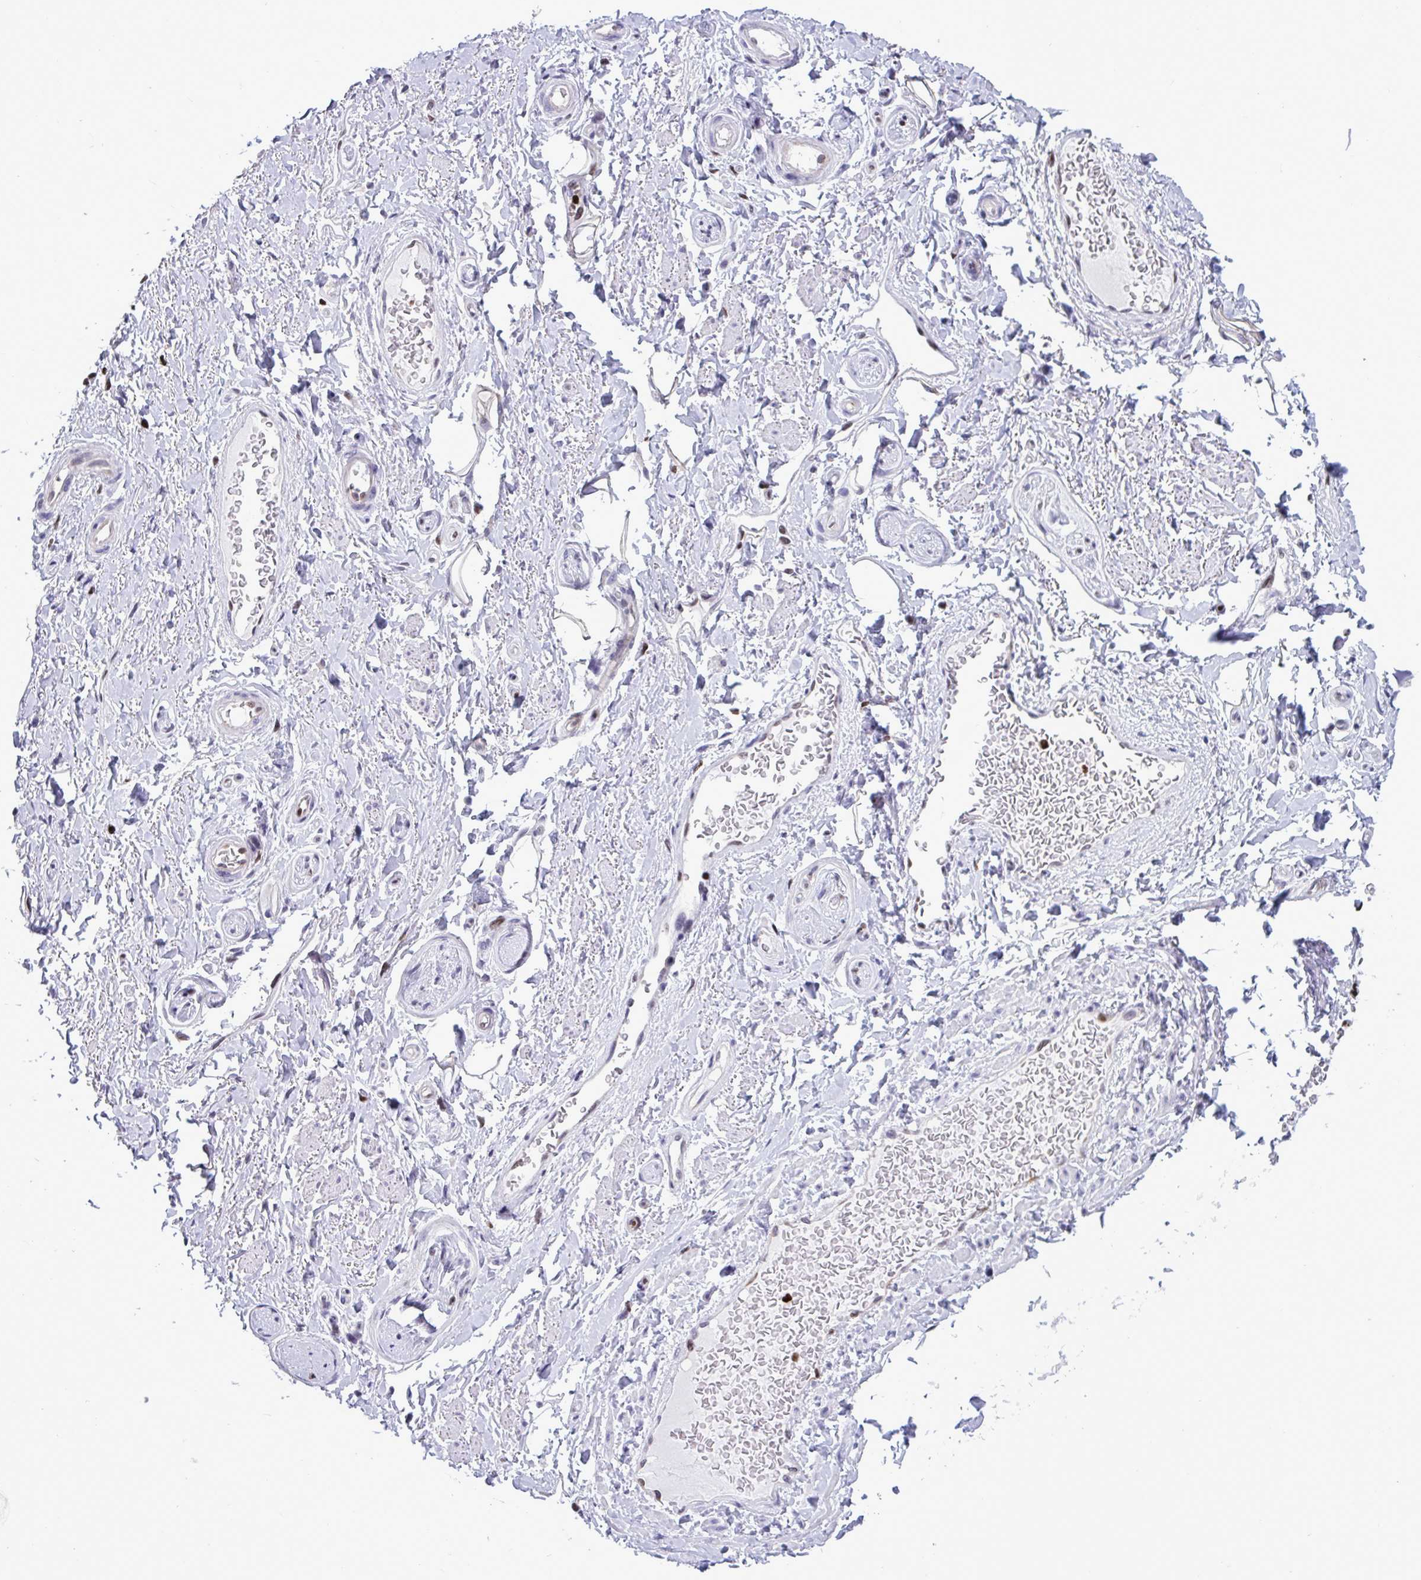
{"staining": {"intensity": "negative", "quantity": "none", "location": "none"}, "tissue": "adipose tissue", "cell_type": "Adipocytes", "image_type": "normal", "snomed": [{"axis": "morphology", "description": "Normal tissue, NOS"}, {"axis": "topography", "description": "Peripheral nerve tissue"}], "caption": "A histopathology image of adipose tissue stained for a protein demonstrates no brown staining in adipocytes. (Brightfield microscopy of DAB immunohistochemistry (IHC) at high magnification).", "gene": "HMGB2", "patient": {"sex": "male", "age": 51}}